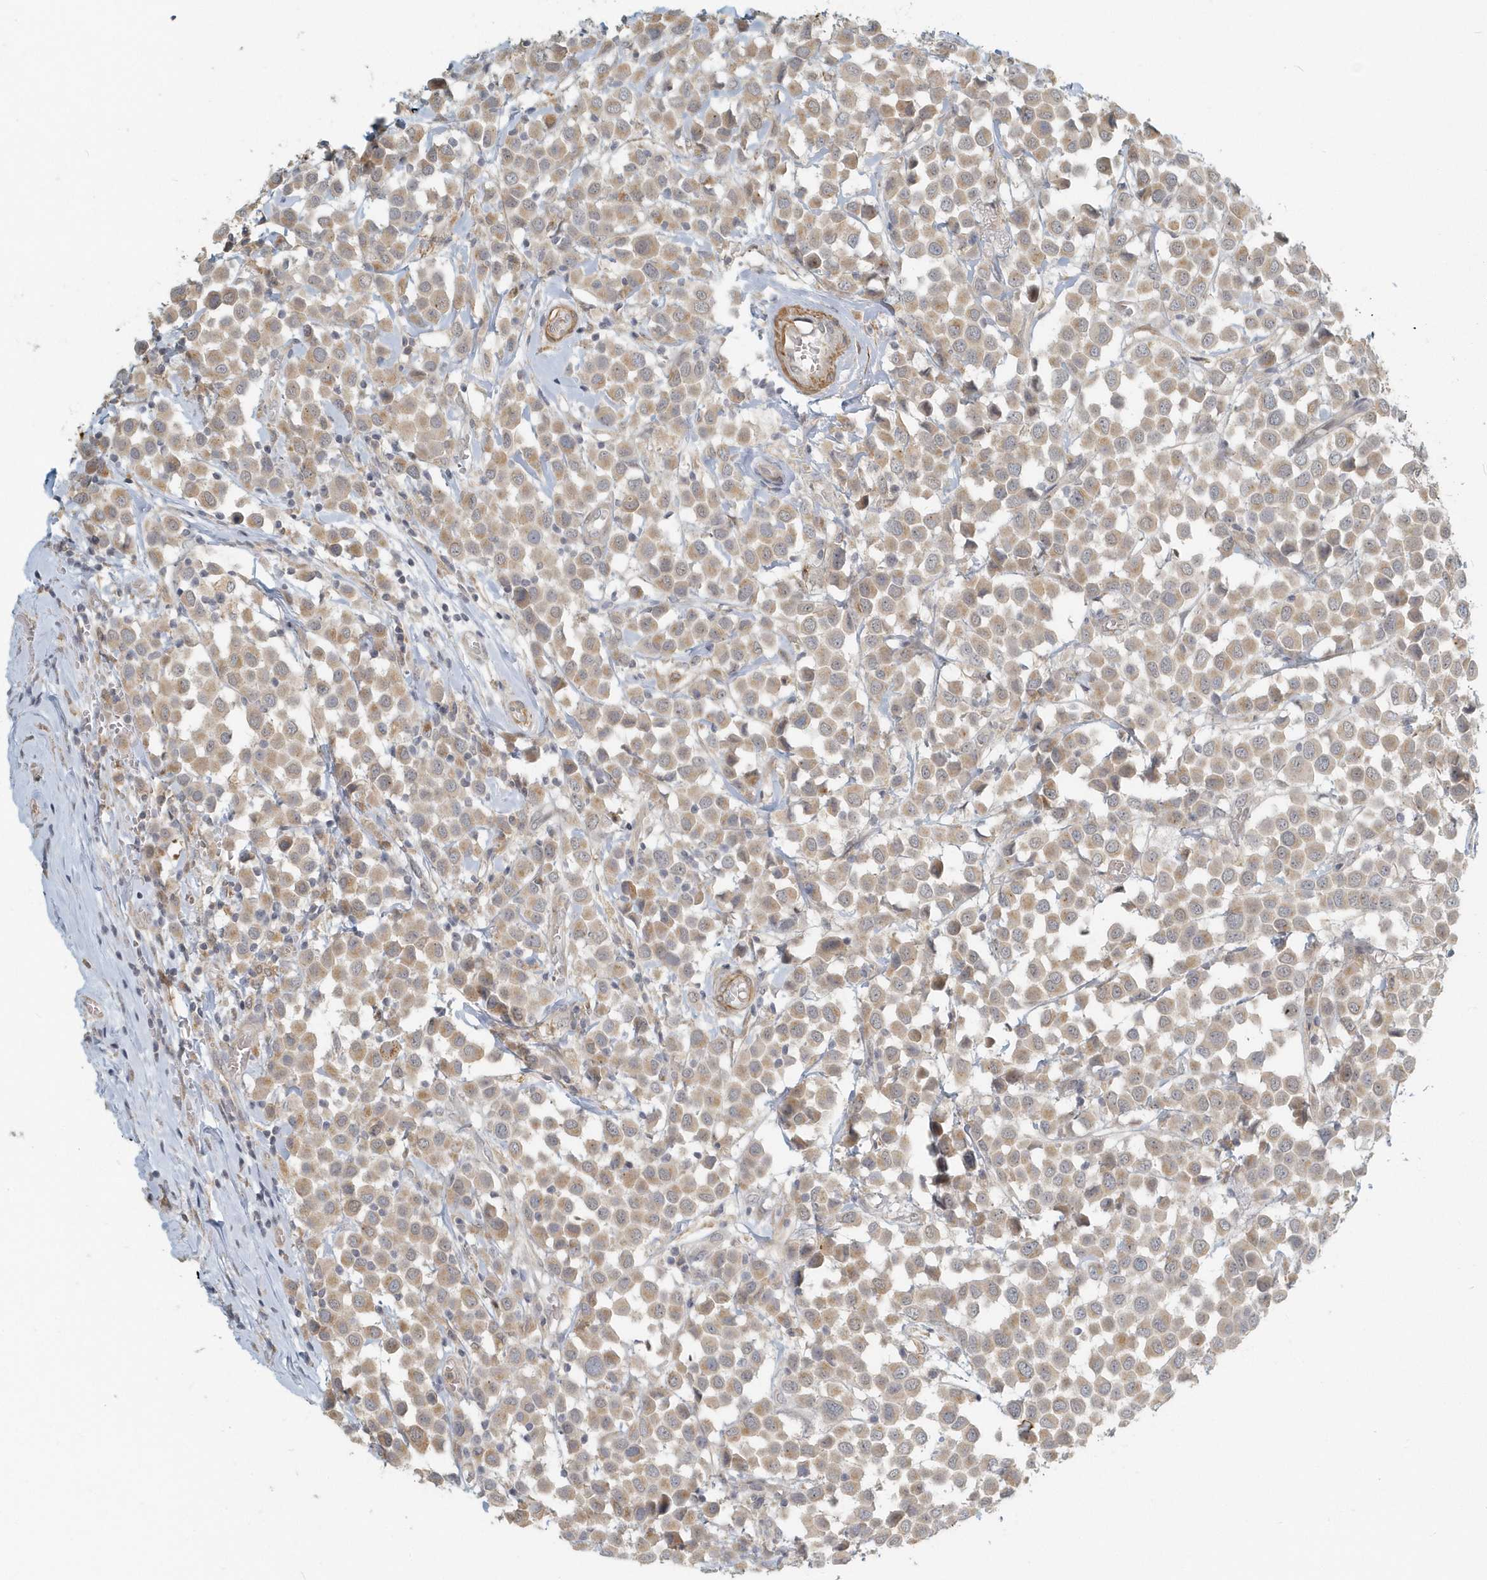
{"staining": {"intensity": "moderate", "quantity": ">75%", "location": "cytoplasmic/membranous"}, "tissue": "breast cancer", "cell_type": "Tumor cells", "image_type": "cancer", "snomed": [{"axis": "morphology", "description": "Duct carcinoma"}, {"axis": "topography", "description": "Breast"}], "caption": "Human breast intraductal carcinoma stained with a protein marker exhibits moderate staining in tumor cells.", "gene": "NAPB", "patient": {"sex": "female", "age": 61}}